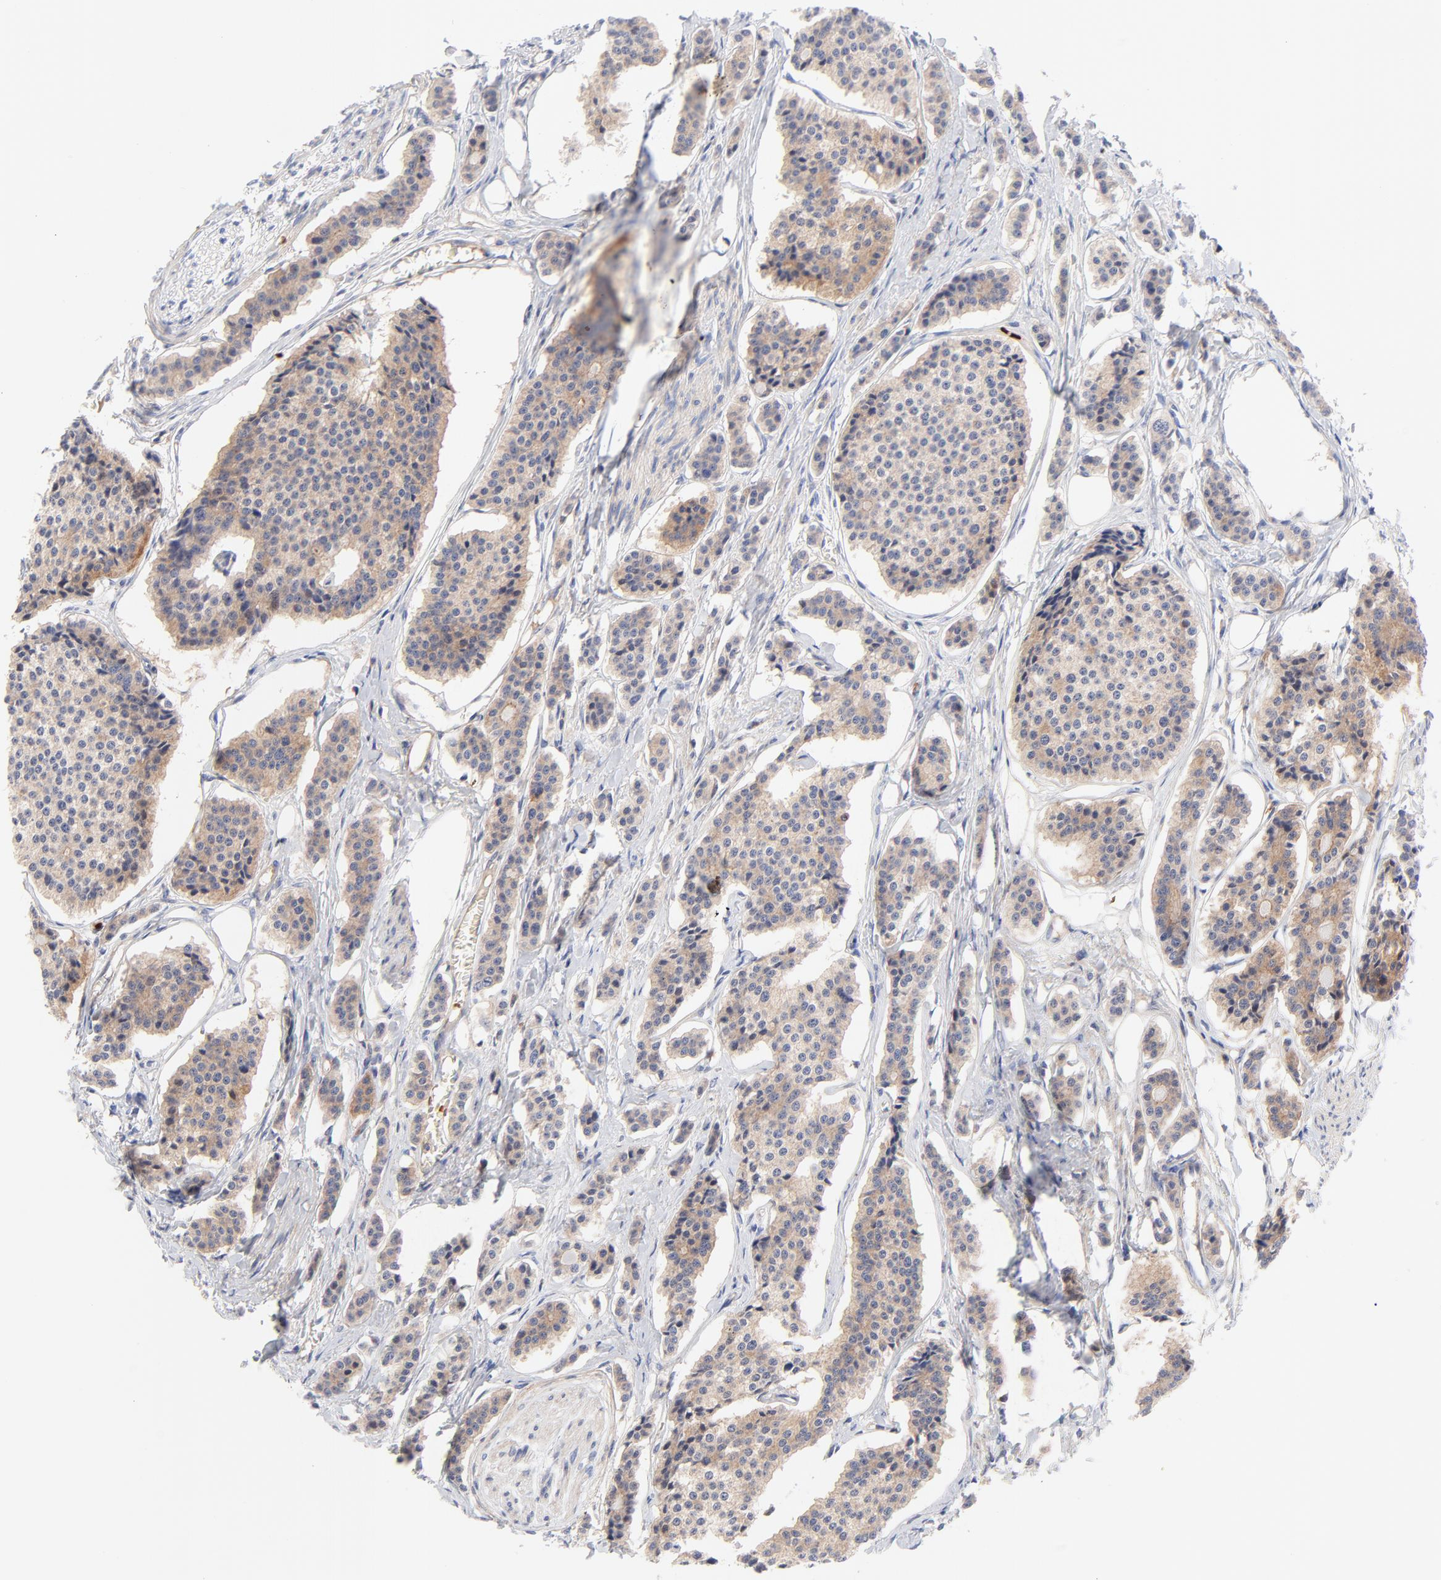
{"staining": {"intensity": "moderate", "quantity": ">75%", "location": "cytoplasmic/membranous"}, "tissue": "carcinoid", "cell_type": "Tumor cells", "image_type": "cancer", "snomed": [{"axis": "morphology", "description": "Carcinoid, malignant, NOS"}, {"axis": "topography", "description": "Small intestine"}], "caption": "Immunohistochemistry image of carcinoid stained for a protein (brown), which demonstrates medium levels of moderate cytoplasmic/membranous positivity in about >75% of tumor cells.", "gene": "FBXO10", "patient": {"sex": "male", "age": 63}}